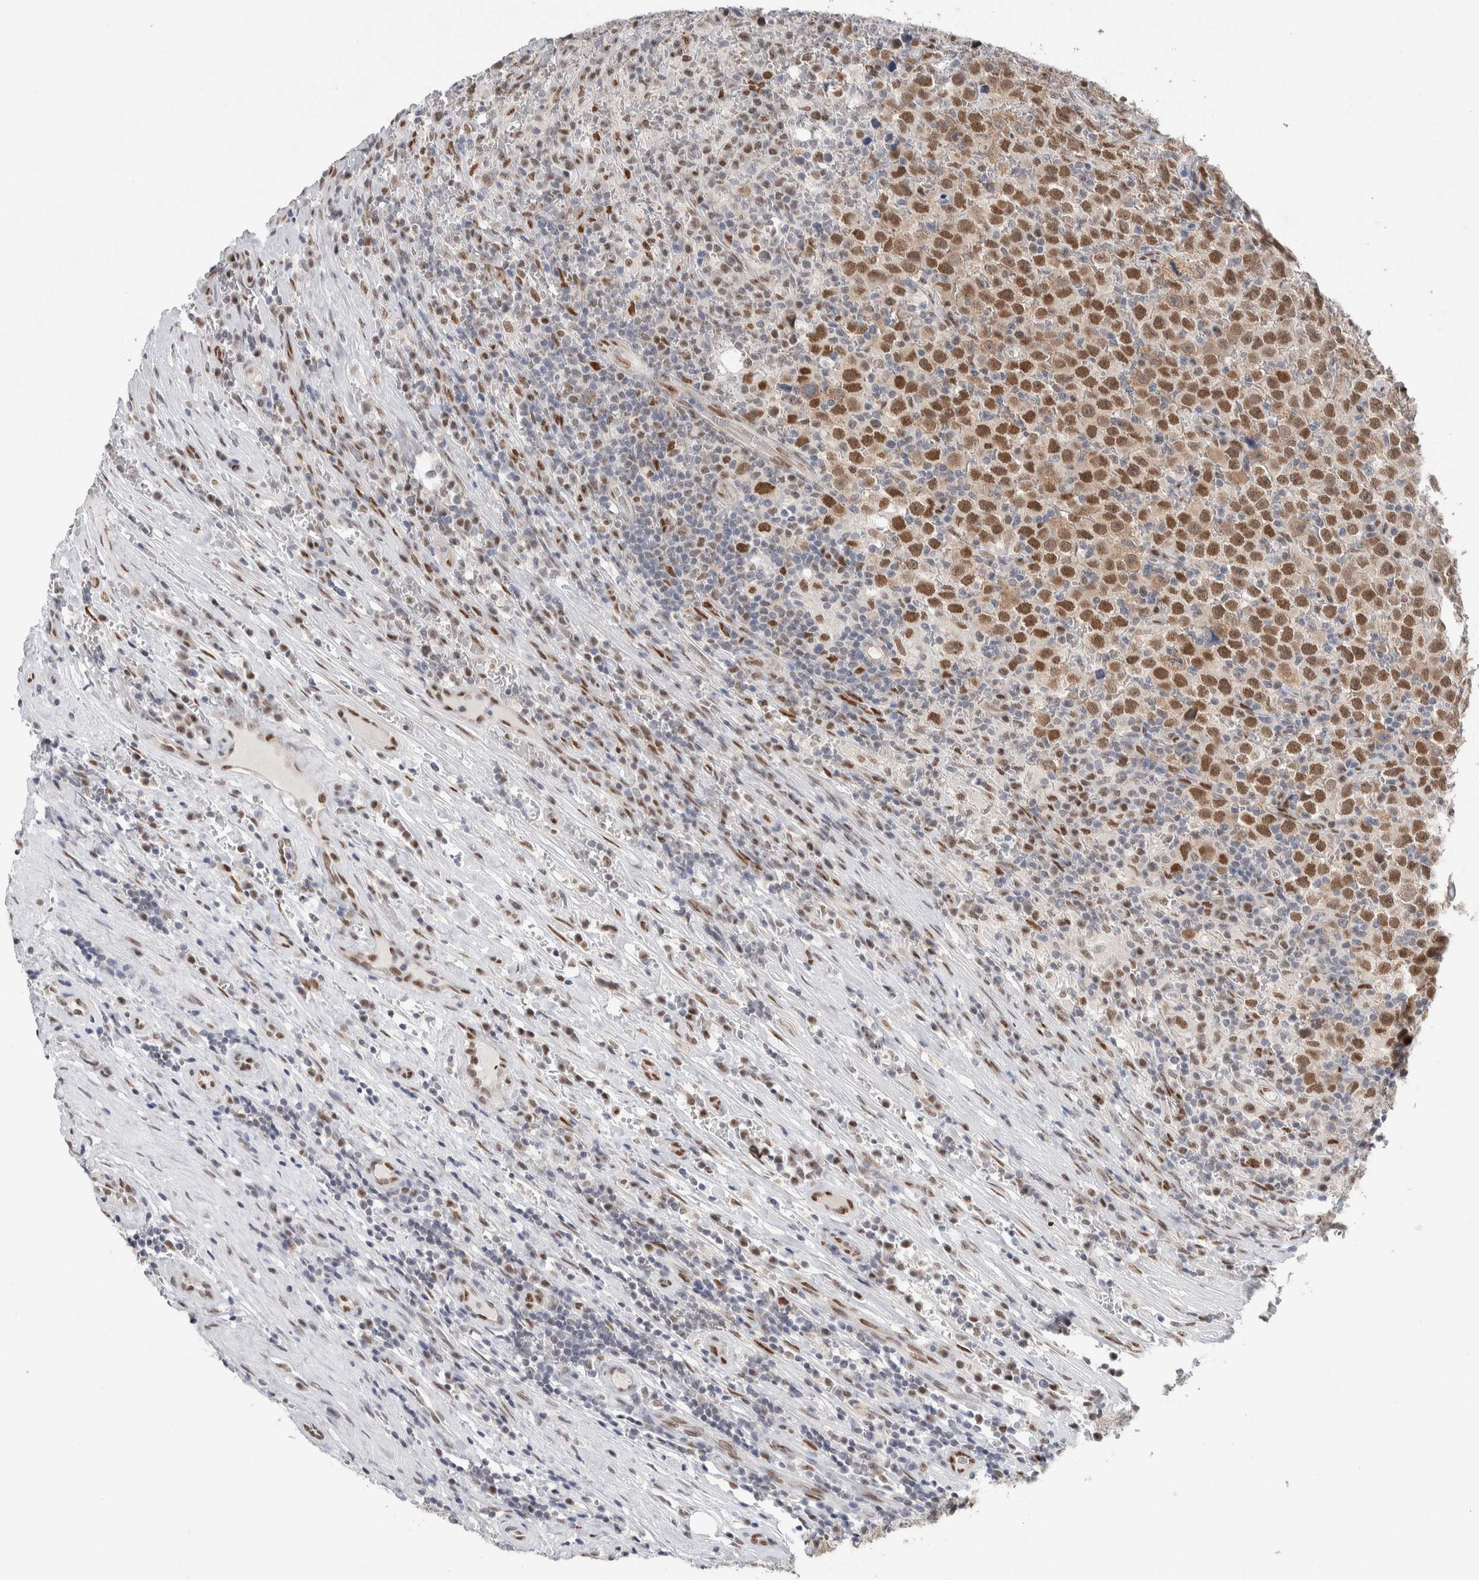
{"staining": {"intensity": "moderate", "quantity": "25%-75%", "location": "nuclear"}, "tissue": "testis cancer", "cell_type": "Tumor cells", "image_type": "cancer", "snomed": [{"axis": "morphology", "description": "Seminoma, NOS"}, {"axis": "topography", "description": "Testis"}], "caption": "Human testis seminoma stained with a protein marker reveals moderate staining in tumor cells.", "gene": "PRMT1", "patient": {"sex": "male", "age": 43}}